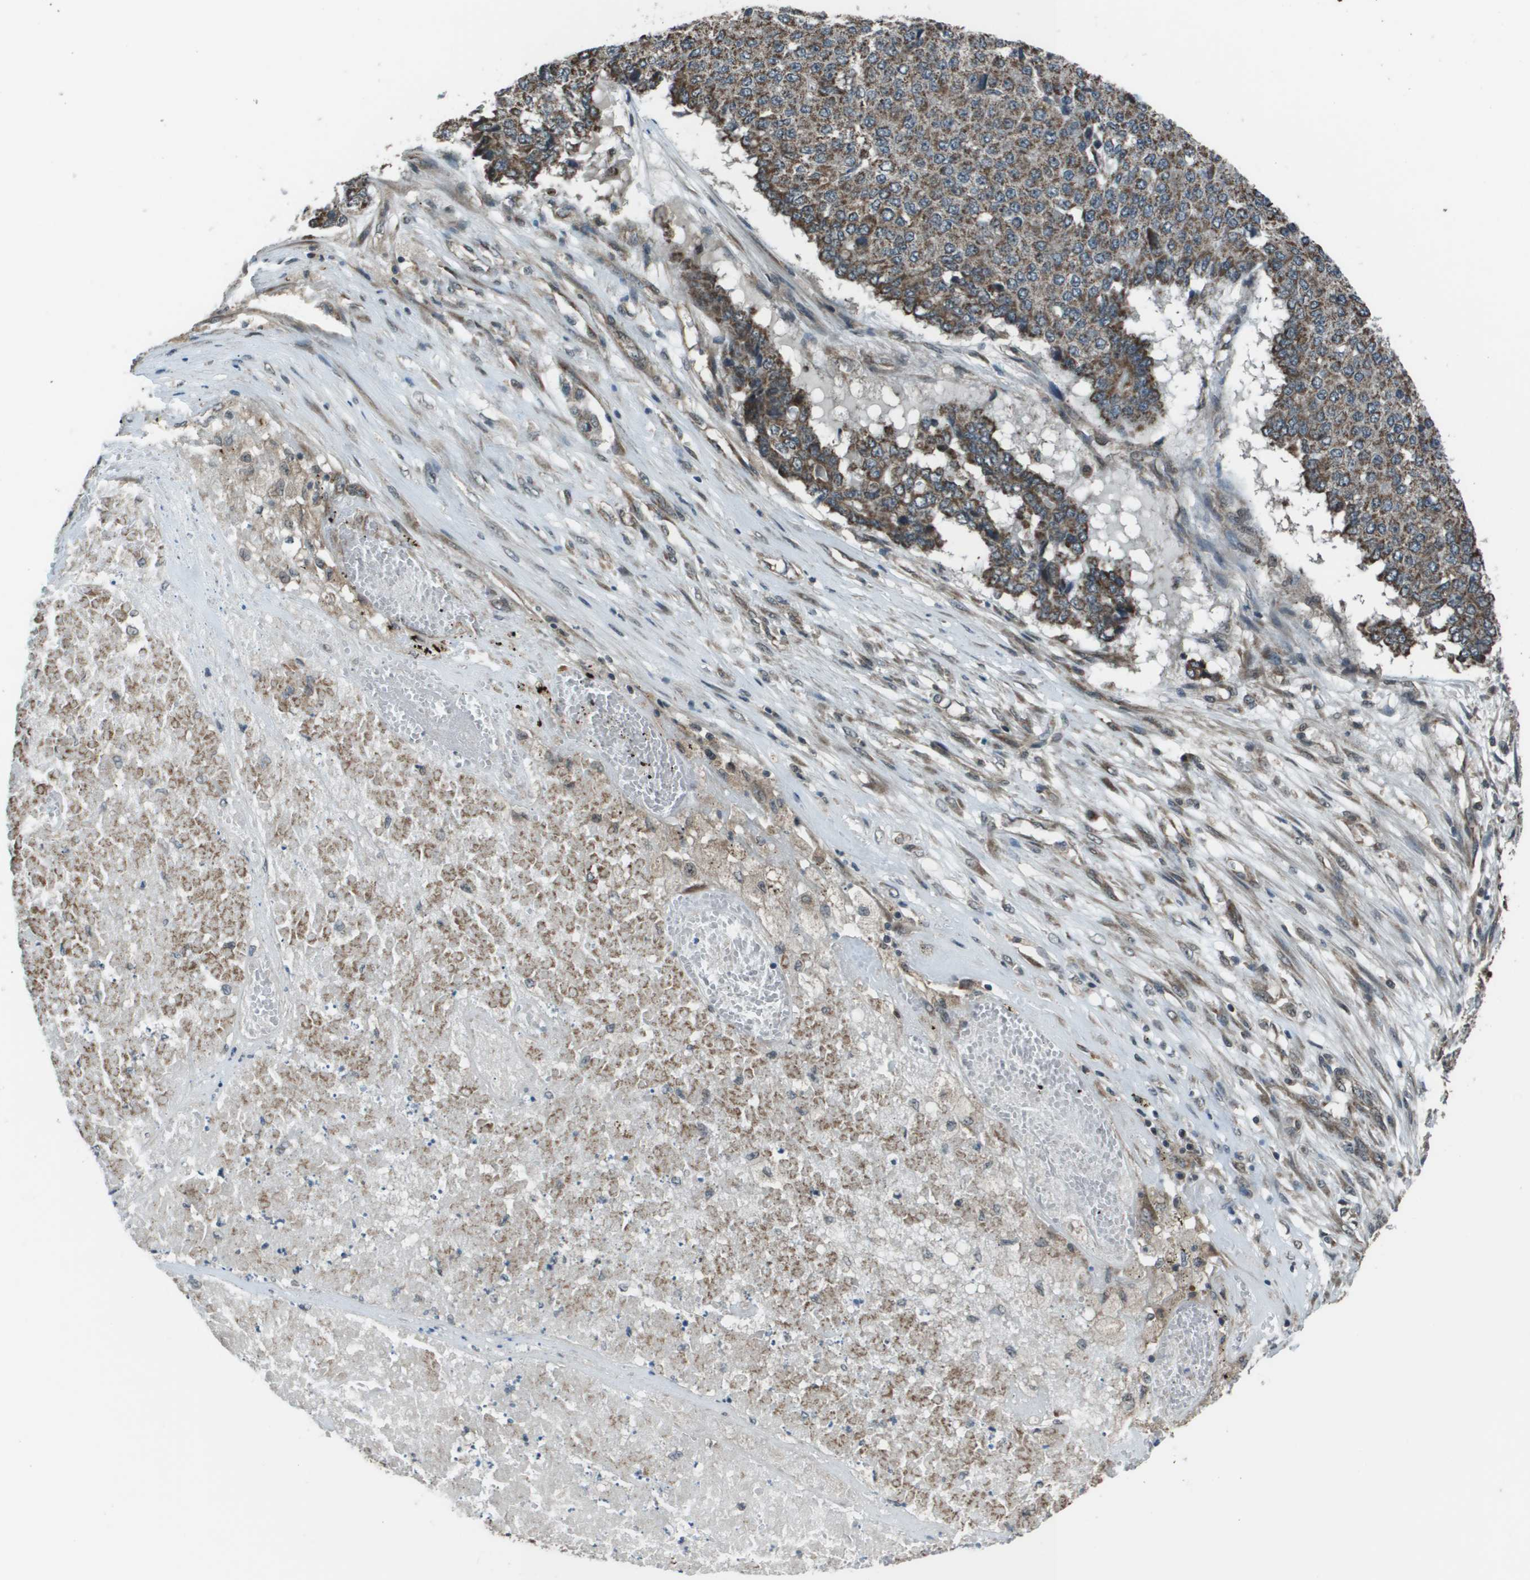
{"staining": {"intensity": "moderate", "quantity": ">75%", "location": "cytoplasmic/membranous"}, "tissue": "pancreatic cancer", "cell_type": "Tumor cells", "image_type": "cancer", "snomed": [{"axis": "morphology", "description": "Adenocarcinoma, NOS"}, {"axis": "topography", "description": "Pancreas"}], "caption": "Immunohistochemical staining of pancreatic cancer shows medium levels of moderate cytoplasmic/membranous expression in about >75% of tumor cells.", "gene": "PPFIA1", "patient": {"sex": "male", "age": 50}}